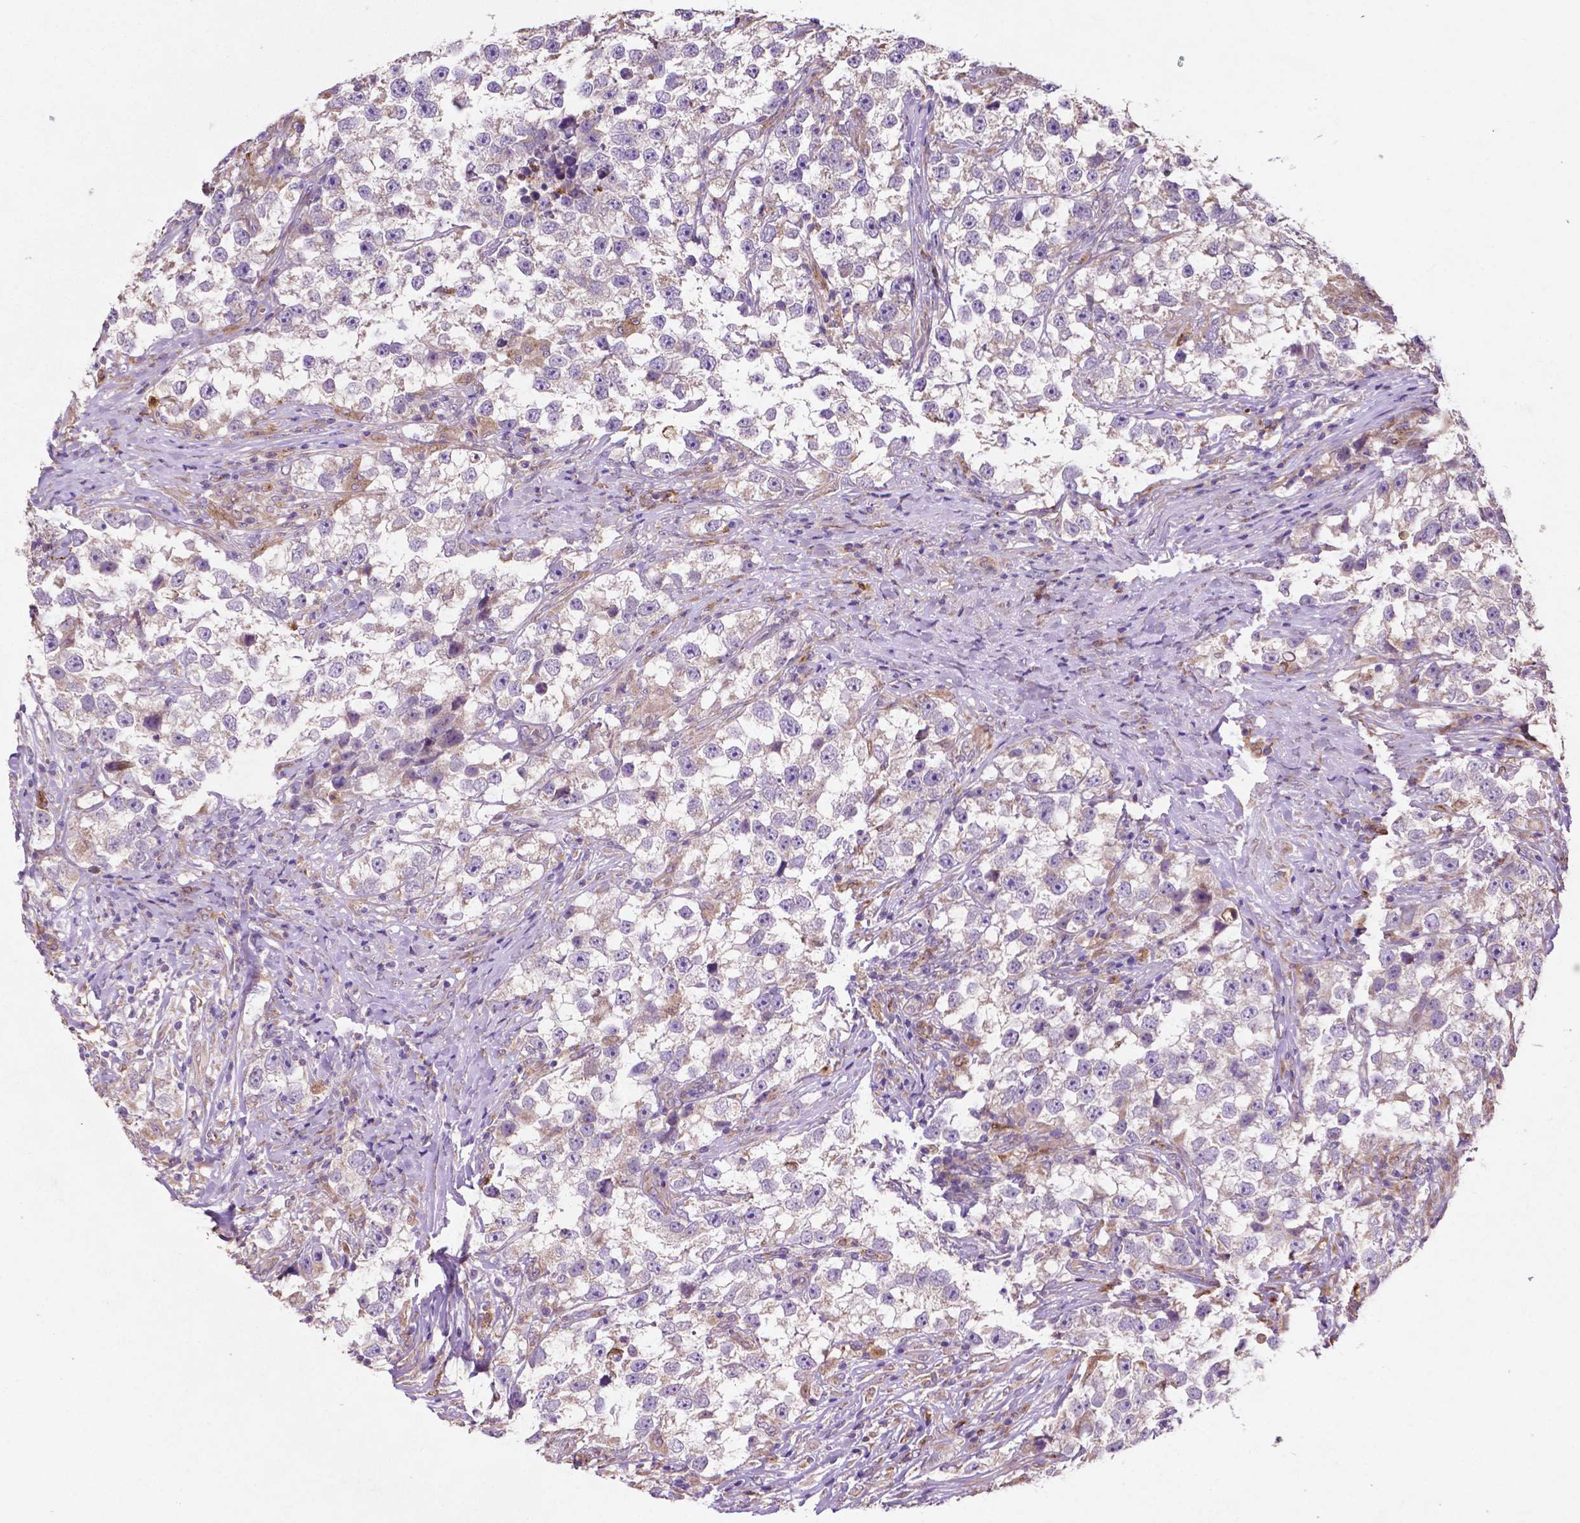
{"staining": {"intensity": "negative", "quantity": "none", "location": "none"}, "tissue": "testis cancer", "cell_type": "Tumor cells", "image_type": "cancer", "snomed": [{"axis": "morphology", "description": "Seminoma, NOS"}, {"axis": "topography", "description": "Testis"}], "caption": "Protein analysis of testis cancer (seminoma) shows no significant expression in tumor cells.", "gene": "MBTPS1", "patient": {"sex": "male", "age": 46}}